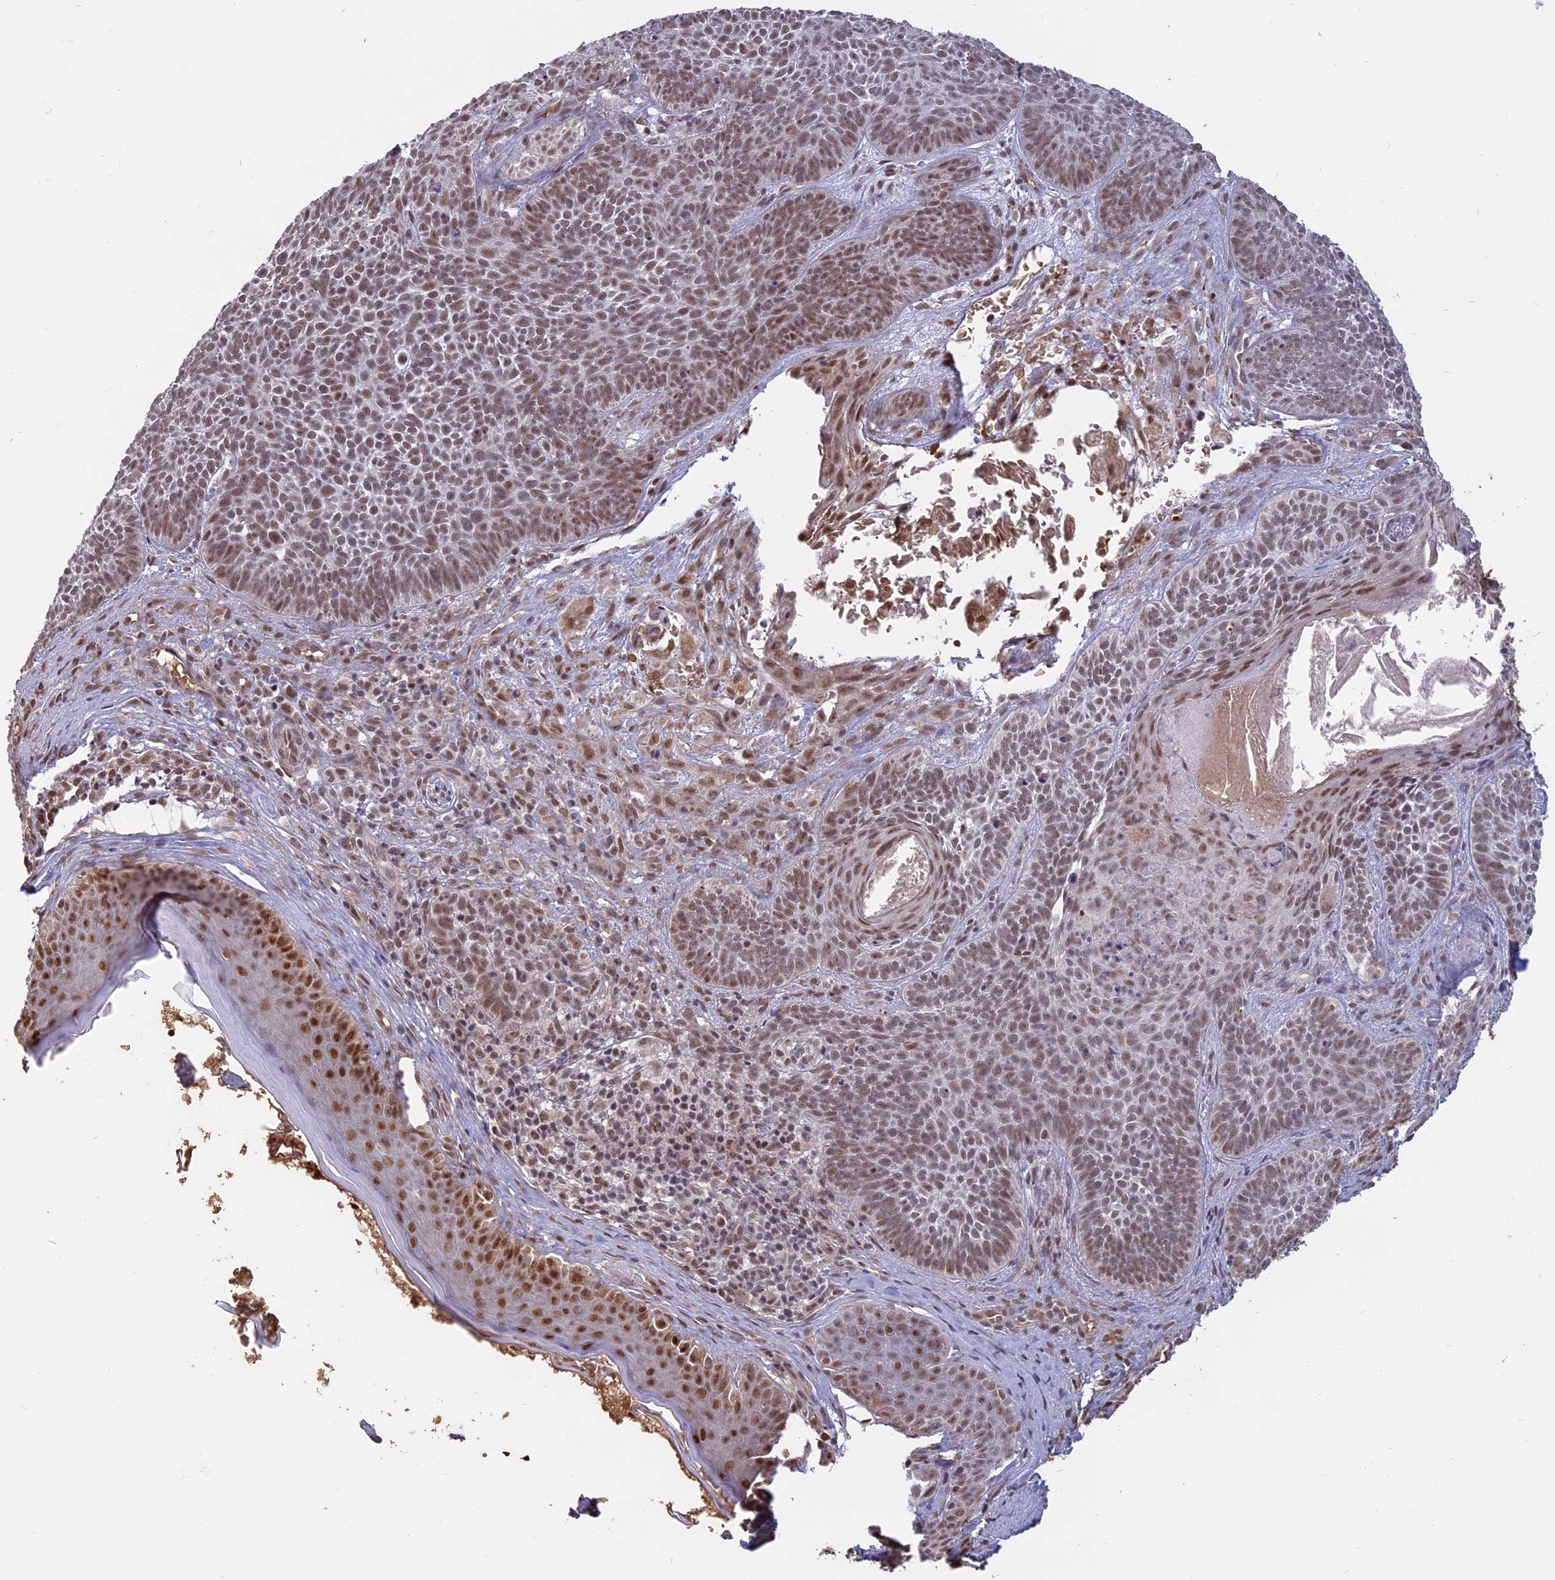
{"staining": {"intensity": "moderate", "quantity": ">75%", "location": "nuclear"}, "tissue": "skin cancer", "cell_type": "Tumor cells", "image_type": "cancer", "snomed": [{"axis": "morphology", "description": "Basal cell carcinoma"}, {"axis": "topography", "description": "Skin"}], "caption": "A micrograph of human skin cancer (basal cell carcinoma) stained for a protein displays moderate nuclear brown staining in tumor cells.", "gene": "MFAP1", "patient": {"sex": "male", "age": 85}}